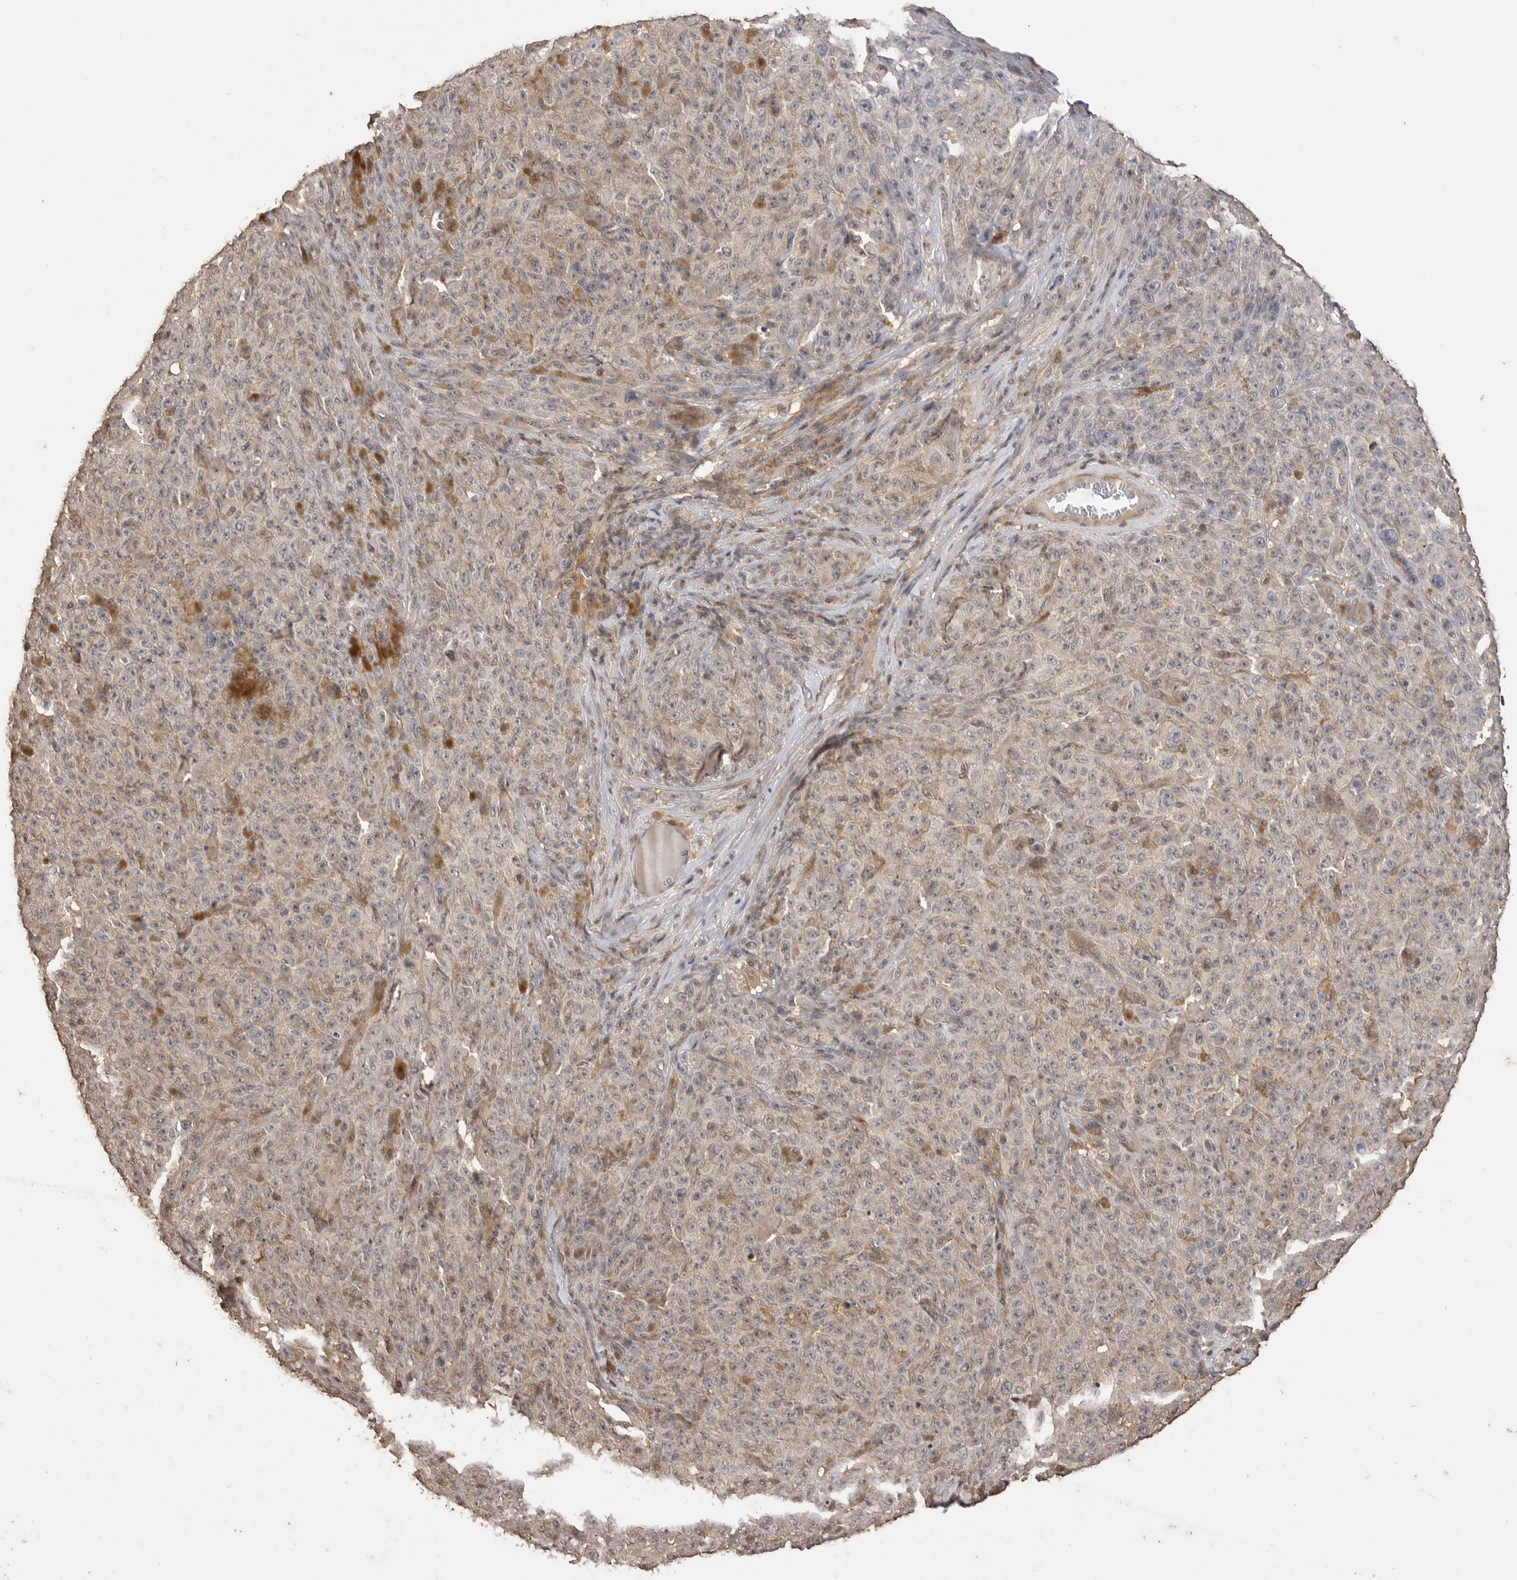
{"staining": {"intensity": "negative", "quantity": "none", "location": "none"}, "tissue": "melanoma", "cell_type": "Tumor cells", "image_type": "cancer", "snomed": [{"axis": "morphology", "description": "Malignant melanoma, NOS"}, {"axis": "topography", "description": "Skin"}], "caption": "This image is of malignant melanoma stained with immunohistochemistry to label a protein in brown with the nuclei are counter-stained blue. There is no expression in tumor cells. (Stains: DAB (3,3'-diaminobenzidine) immunohistochemistry (IHC) with hematoxylin counter stain, Microscopy: brightfield microscopy at high magnification).", "gene": "MAP2K1", "patient": {"sex": "female", "age": 82}}